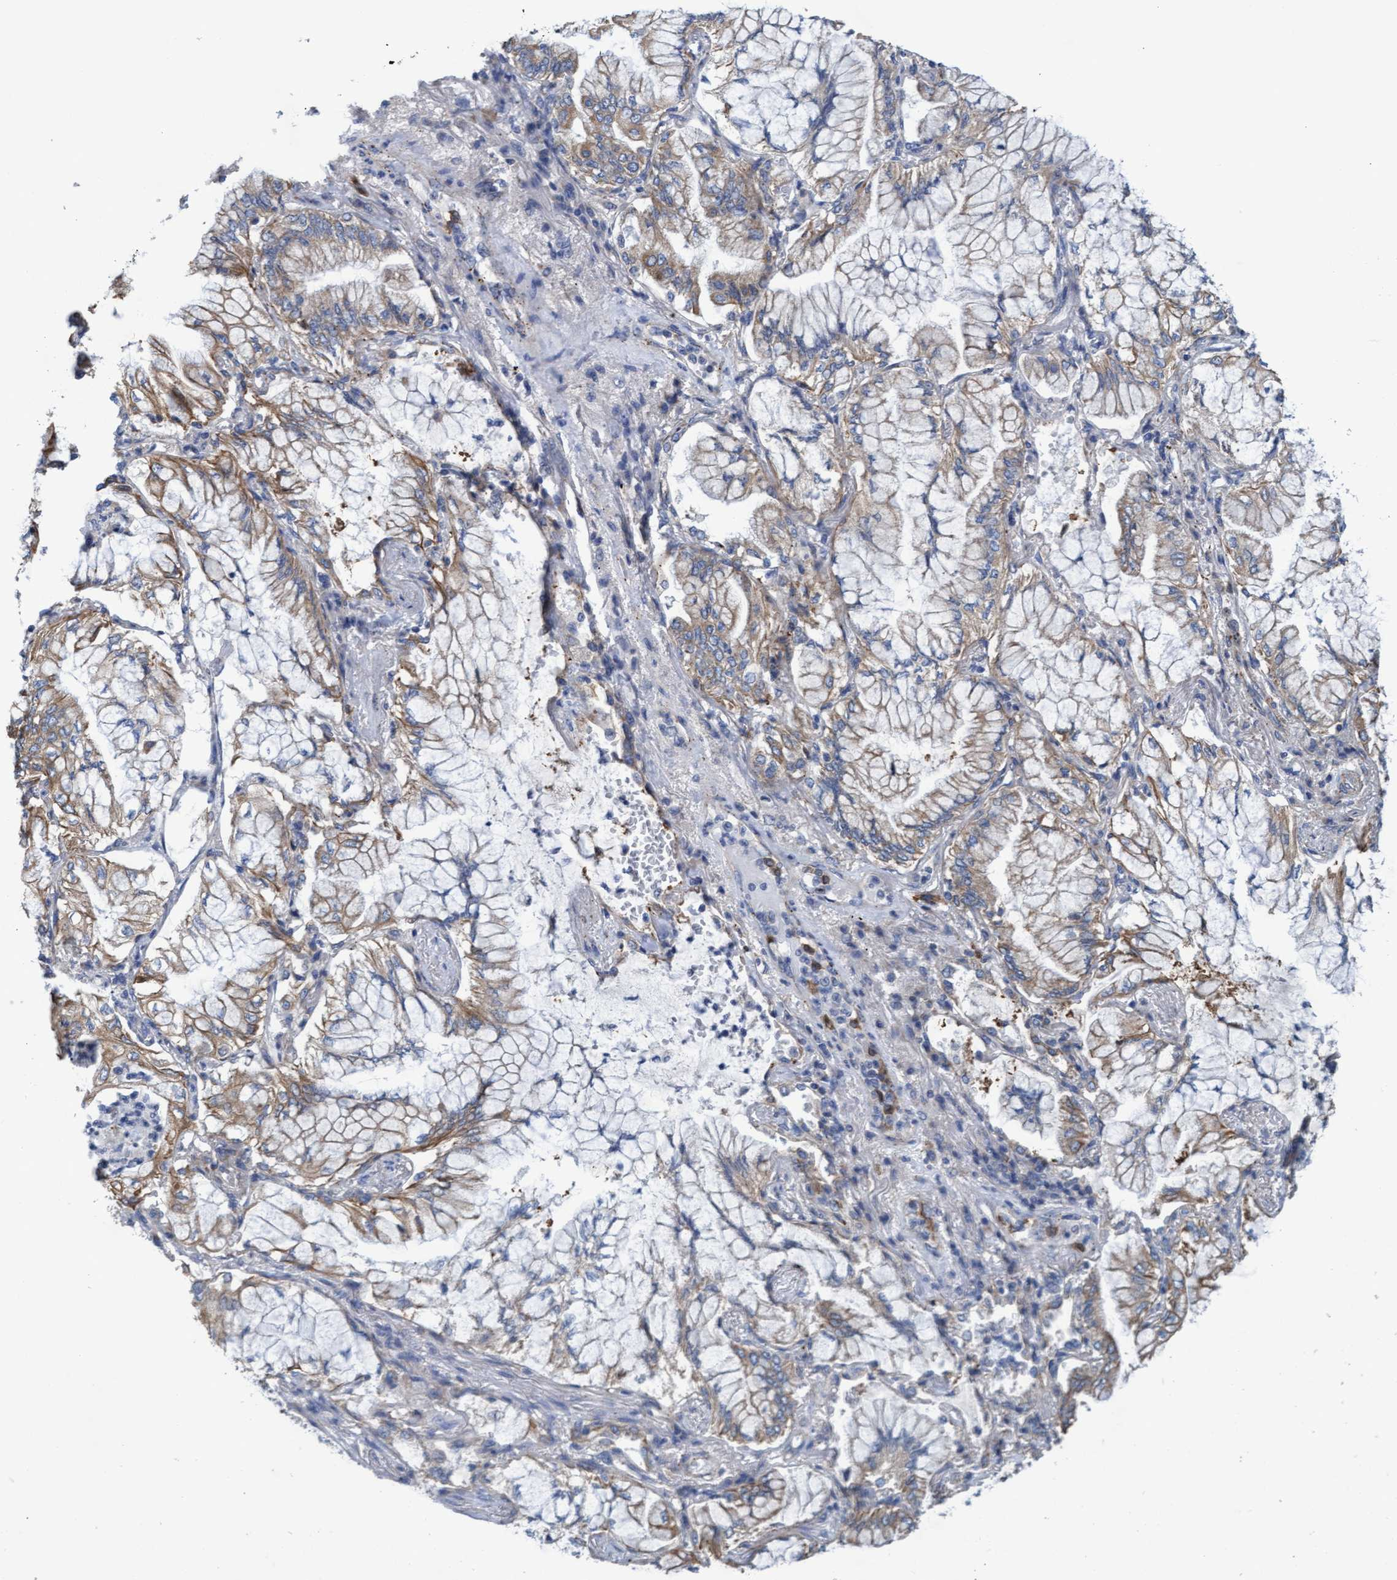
{"staining": {"intensity": "weak", "quantity": ">75%", "location": "cytoplasmic/membranous"}, "tissue": "lung cancer", "cell_type": "Tumor cells", "image_type": "cancer", "snomed": [{"axis": "morphology", "description": "Adenocarcinoma, NOS"}, {"axis": "topography", "description": "Lung"}], "caption": "There is low levels of weak cytoplasmic/membranous expression in tumor cells of lung cancer (adenocarcinoma), as demonstrated by immunohistochemical staining (brown color).", "gene": "MRPL38", "patient": {"sex": "female", "age": 70}}